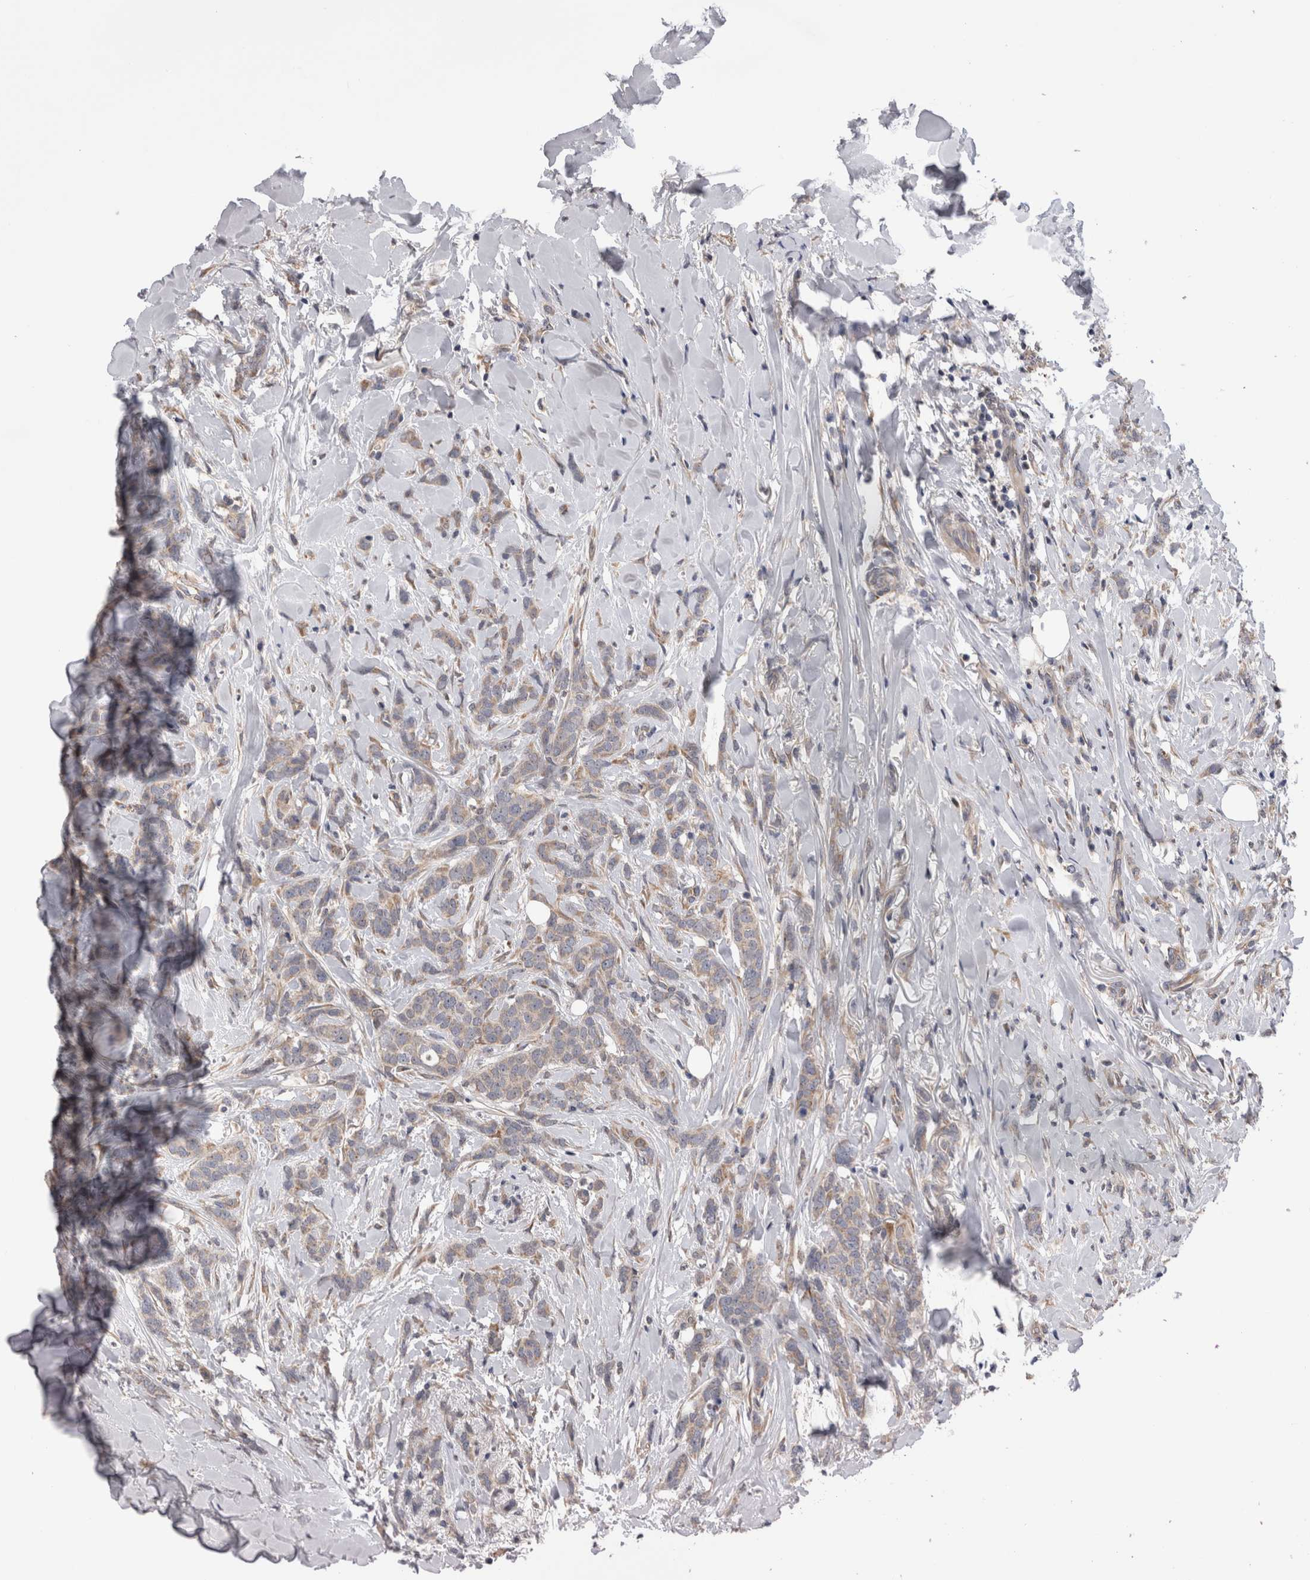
{"staining": {"intensity": "weak", "quantity": "<25%", "location": "cytoplasmic/membranous"}, "tissue": "breast cancer", "cell_type": "Tumor cells", "image_type": "cancer", "snomed": [{"axis": "morphology", "description": "Lobular carcinoma"}, {"axis": "topography", "description": "Skin"}, {"axis": "topography", "description": "Breast"}], "caption": "The image exhibits no staining of tumor cells in breast cancer.", "gene": "ARHGAP29", "patient": {"sex": "female", "age": 46}}